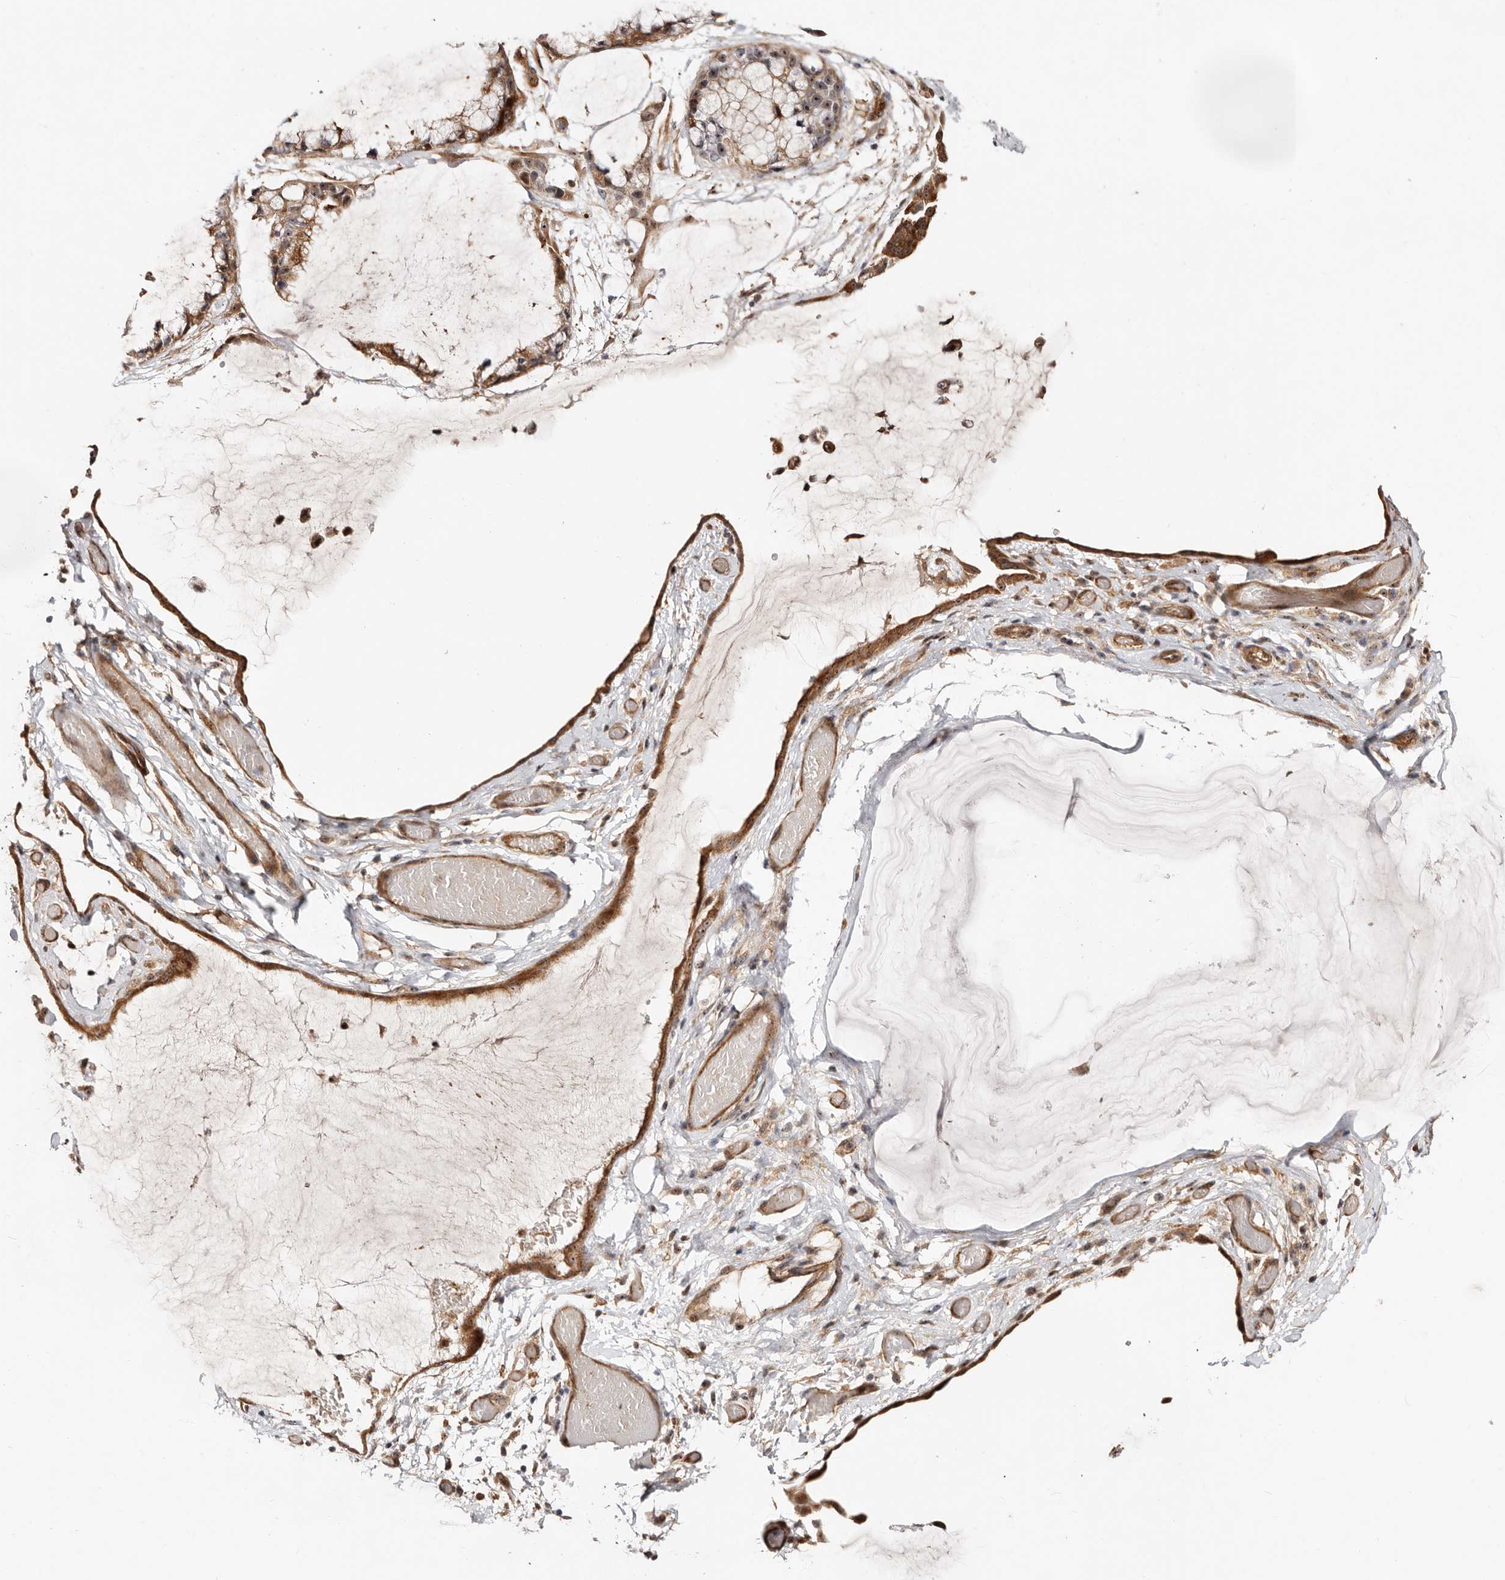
{"staining": {"intensity": "strong", "quantity": ">75%", "location": "cytoplasmic/membranous"}, "tissue": "ovarian cancer", "cell_type": "Tumor cells", "image_type": "cancer", "snomed": [{"axis": "morphology", "description": "Cystadenocarcinoma, mucinous, NOS"}, {"axis": "topography", "description": "Ovary"}], "caption": "Protein staining shows strong cytoplasmic/membranous staining in about >75% of tumor cells in ovarian cancer.", "gene": "ODF2L", "patient": {"sex": "female", "age": 39}}